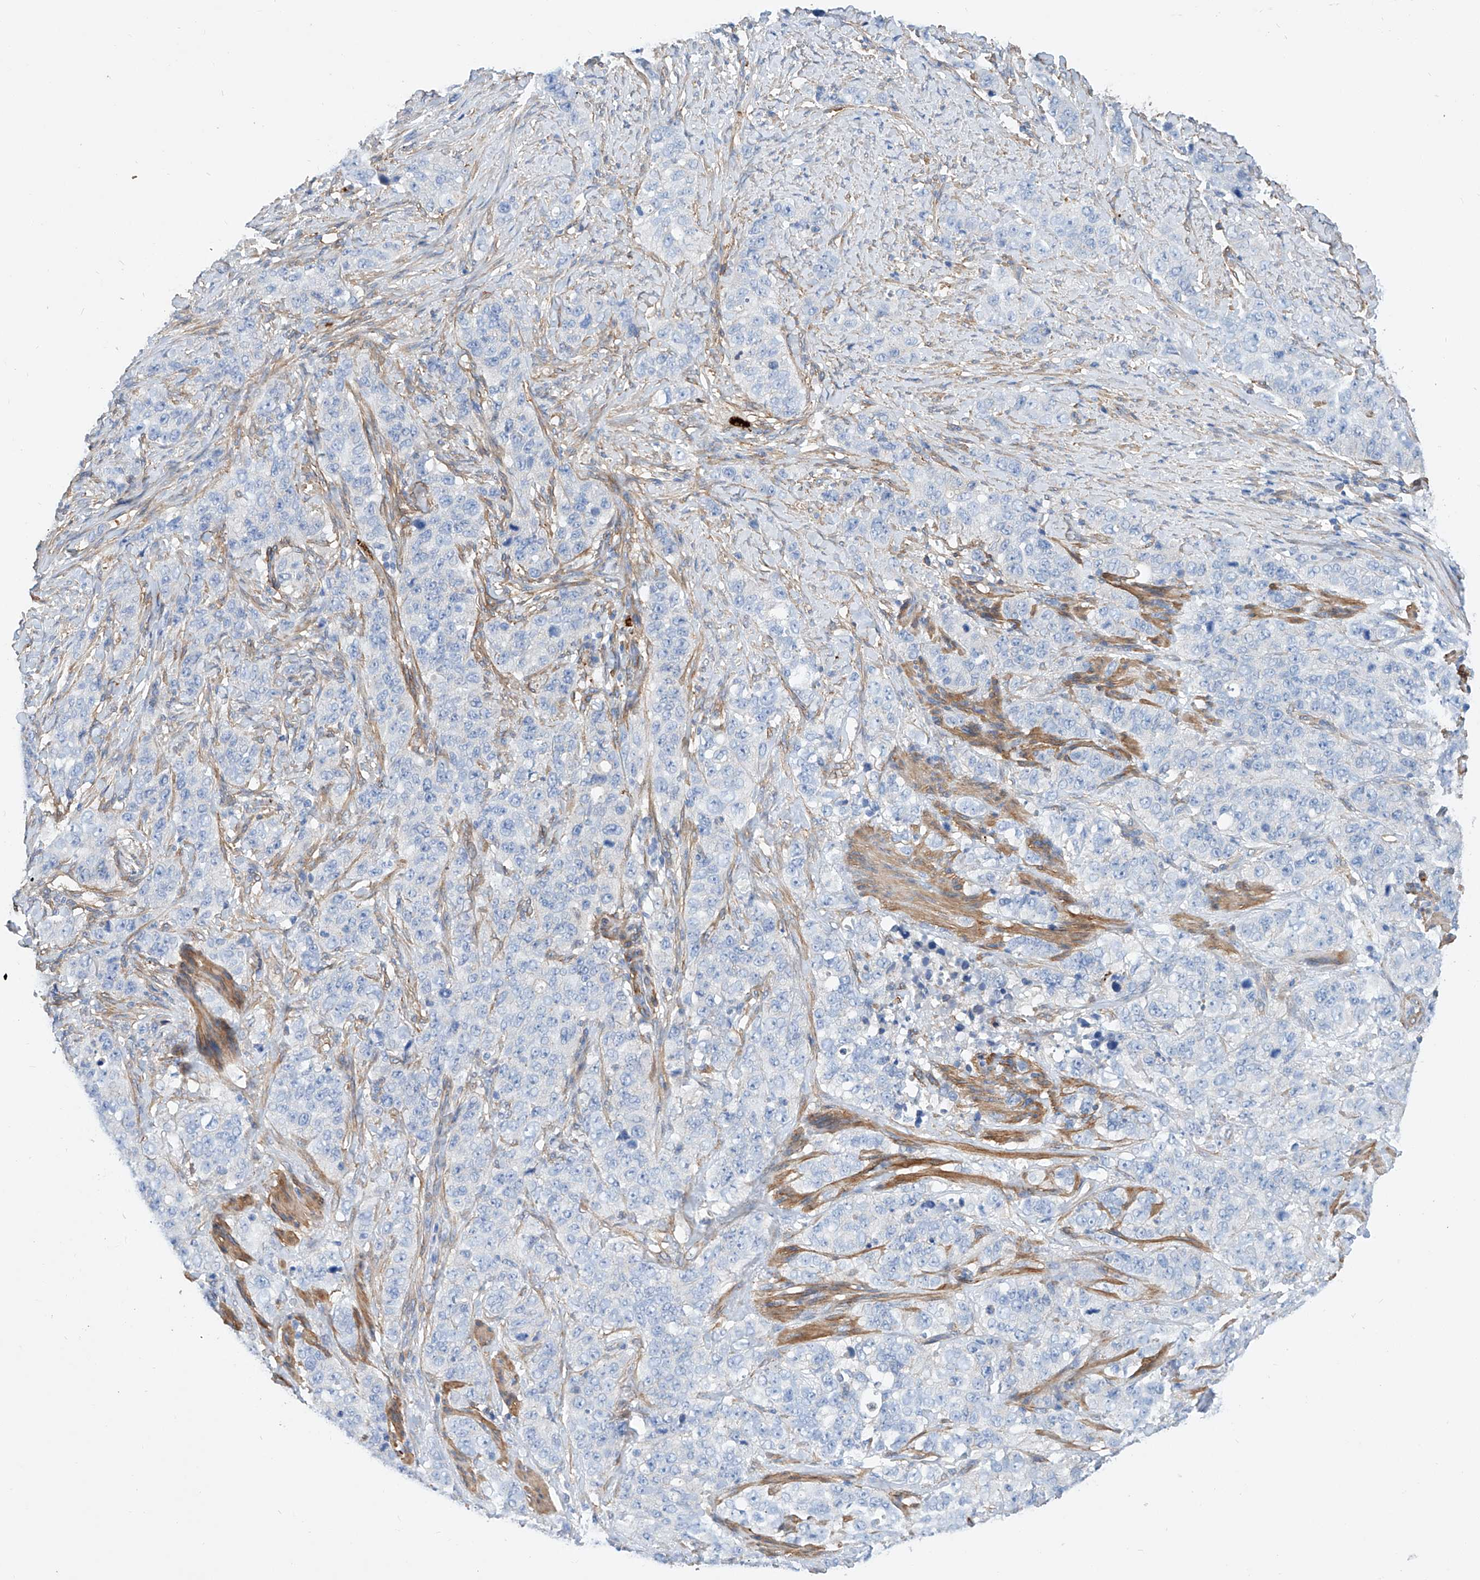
{"staining": {"intensity": "negative", "quantity": "none", "location": "none"}, "tissue": "stomach cancer", "cell_type": "Tumor cells", "image_type": "cancer", "snomed": [{"axis": "morphology", "description": "Adenocarcinoma, NOS"}, {"axis": "topography", "description": "Stomach"}], "caption": "High power microscopy histopathology image of an immunohistochemistry (IHC) histopathology image of stomach cancer, revealing no significant expression in tumor cells.", "gene": "TAS2R60", "patient": {"sex": "male", "age": 48}}